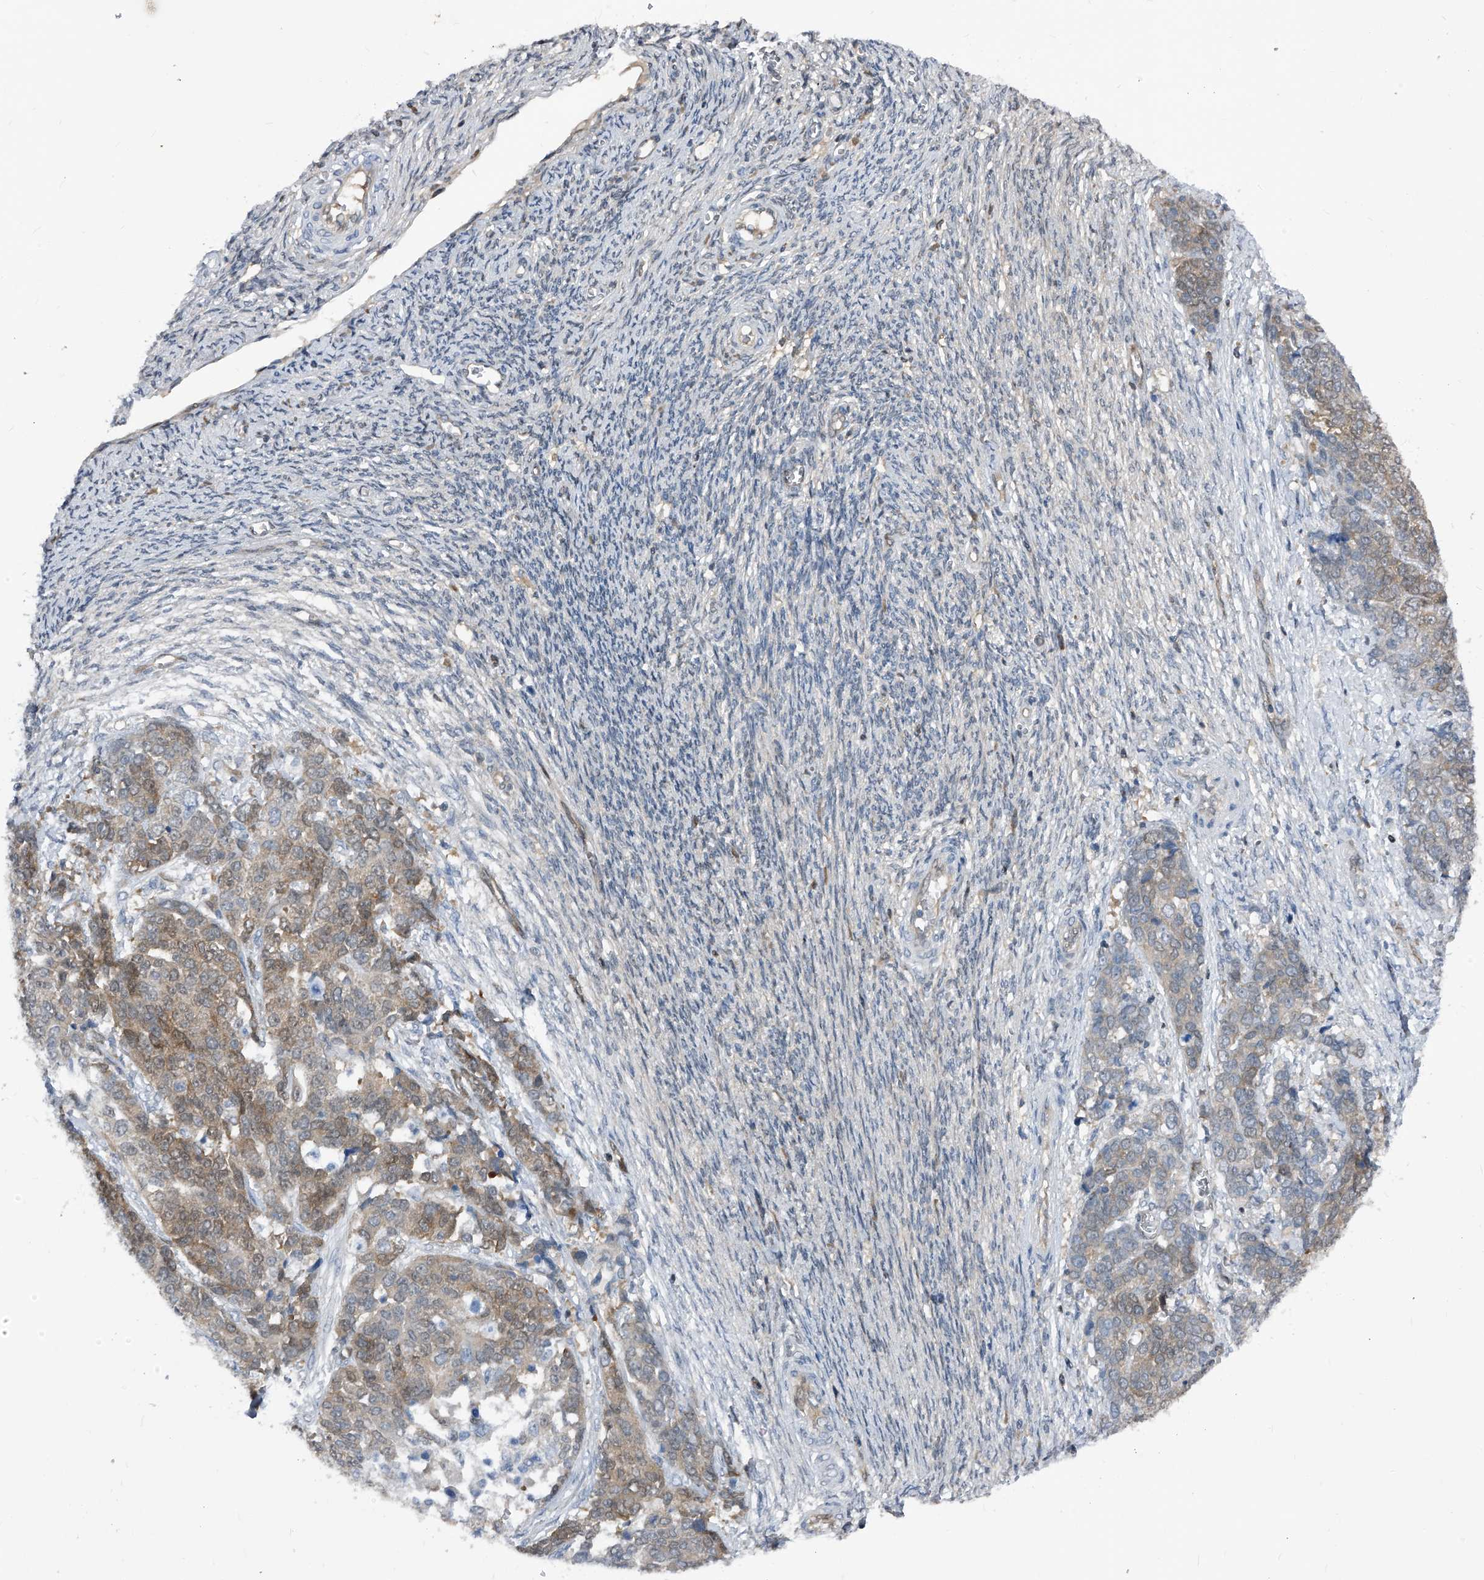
{"staining": {"intensity": "weak", "quantity": ">75%", "location": "cytoplasmic/membranous"}, "tissue": "ovarian cancer", "cell_type": "Tumor cells", "image_type": "cancer", "snomed": [{"axis": "morphology", "description": "Cystadenocarcinoma, serous, NOS"}, {"axis": "topography", "description": "Ovary"}], "caption": "Ovarian cancer (serous cystadenocarcinoma) stained with IHC demonstrates weak cytoplasmic/membranous staining in approximately >75% of tumor cells.", "gene": "MAP2K6", "patient": {"sex": "female", "age": 44}}